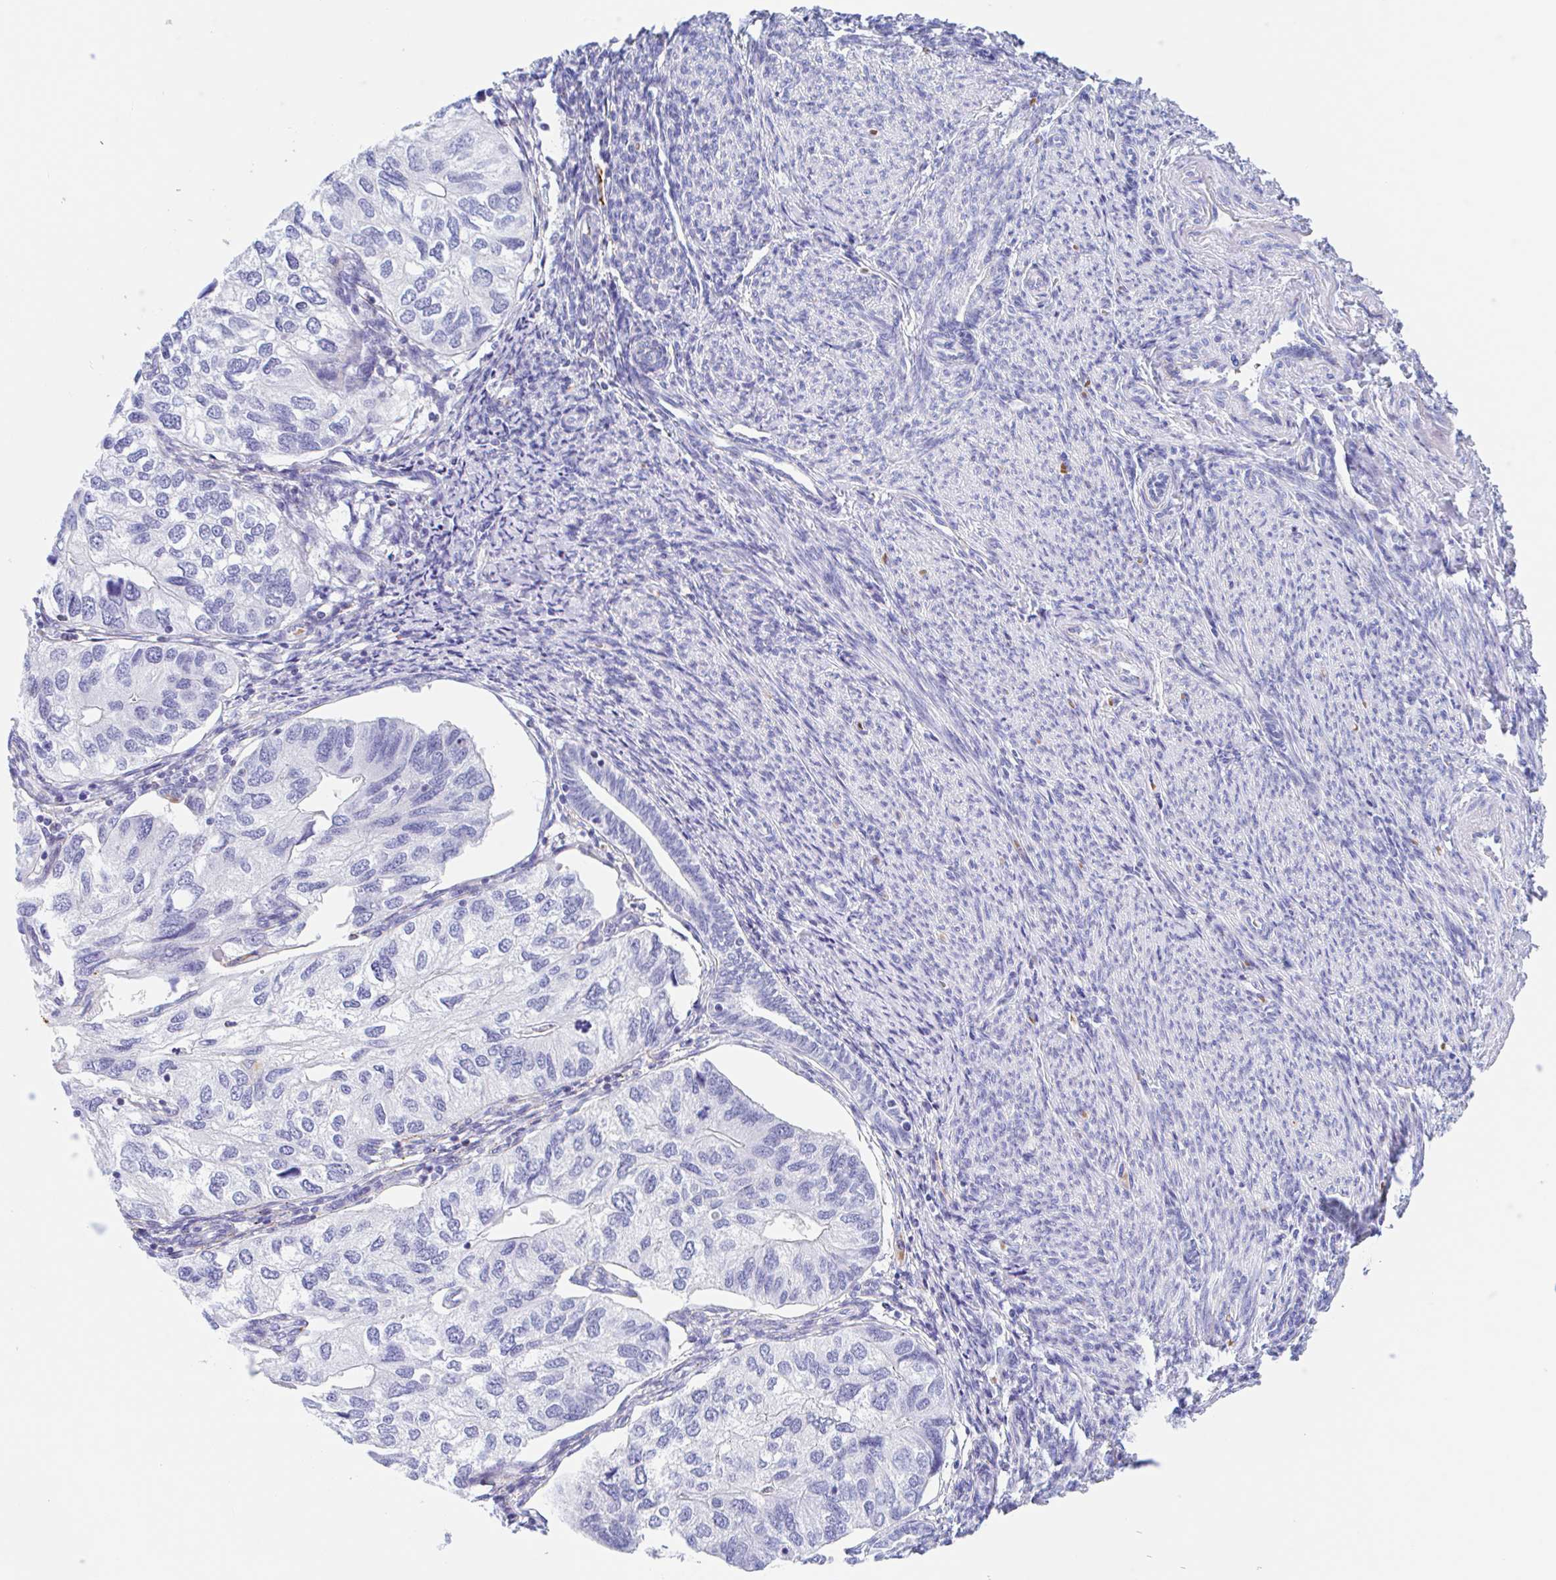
{"staining": {"intensity": "negative", "quantity": "none", "location": "none"}, "tissue": "endometrial cancer", "cell_type": "Tumor cells", "image_type": "cancer", "snomed": [{"axis": "morphology", "description": "Carcinoma, NOS"}, {"axis": "topography", "description": "Uterus"}], "caption": "Endometrial carcinoma stained for a protein using immunohistochemistry reveals no positivity tumor cells.", "gene": "ANKRD9", "patient": {"sex": "female", "age": 76}}